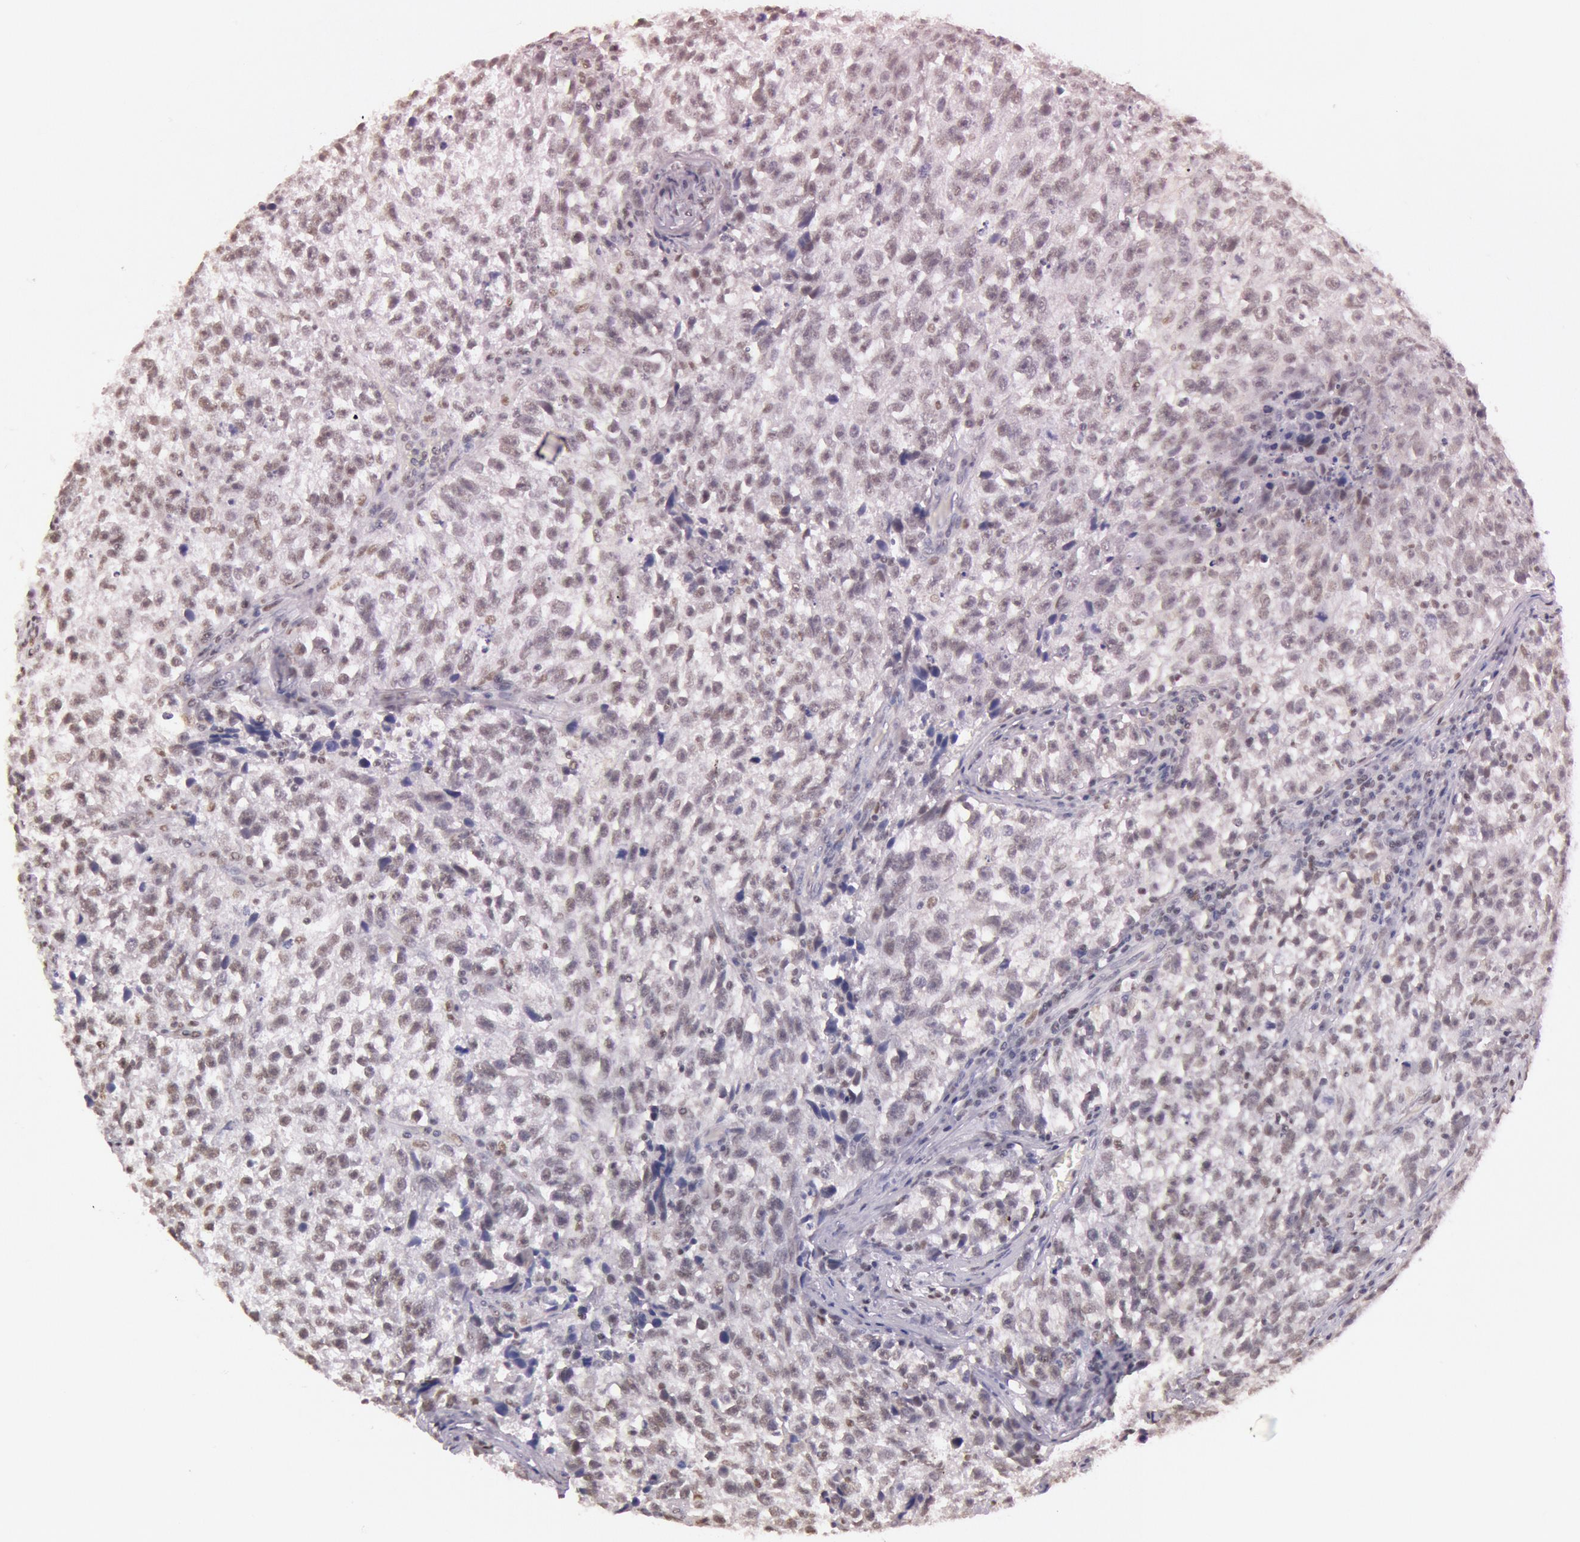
{"staining": {"intensity": "weak", "quantity": "<25%", "location": "nuclear"}, "tissue": "testis cancer", "cell_type": "Tumor cells", "image_type": "cancer", "snomed": [{"axis": "morphology", "description": "Seminoma, NOS"}, {"axis": "topography", "description": "Testis"}], "caption": "The micrograph exhibits no staining of tumor cells in testis cancer. (DAB (3,3'-diaminobenzidine) immunohistochemistry with hematoxylin counter stain).", "gene": "TASL", "patient": {"sex": "male", "age": 38}}